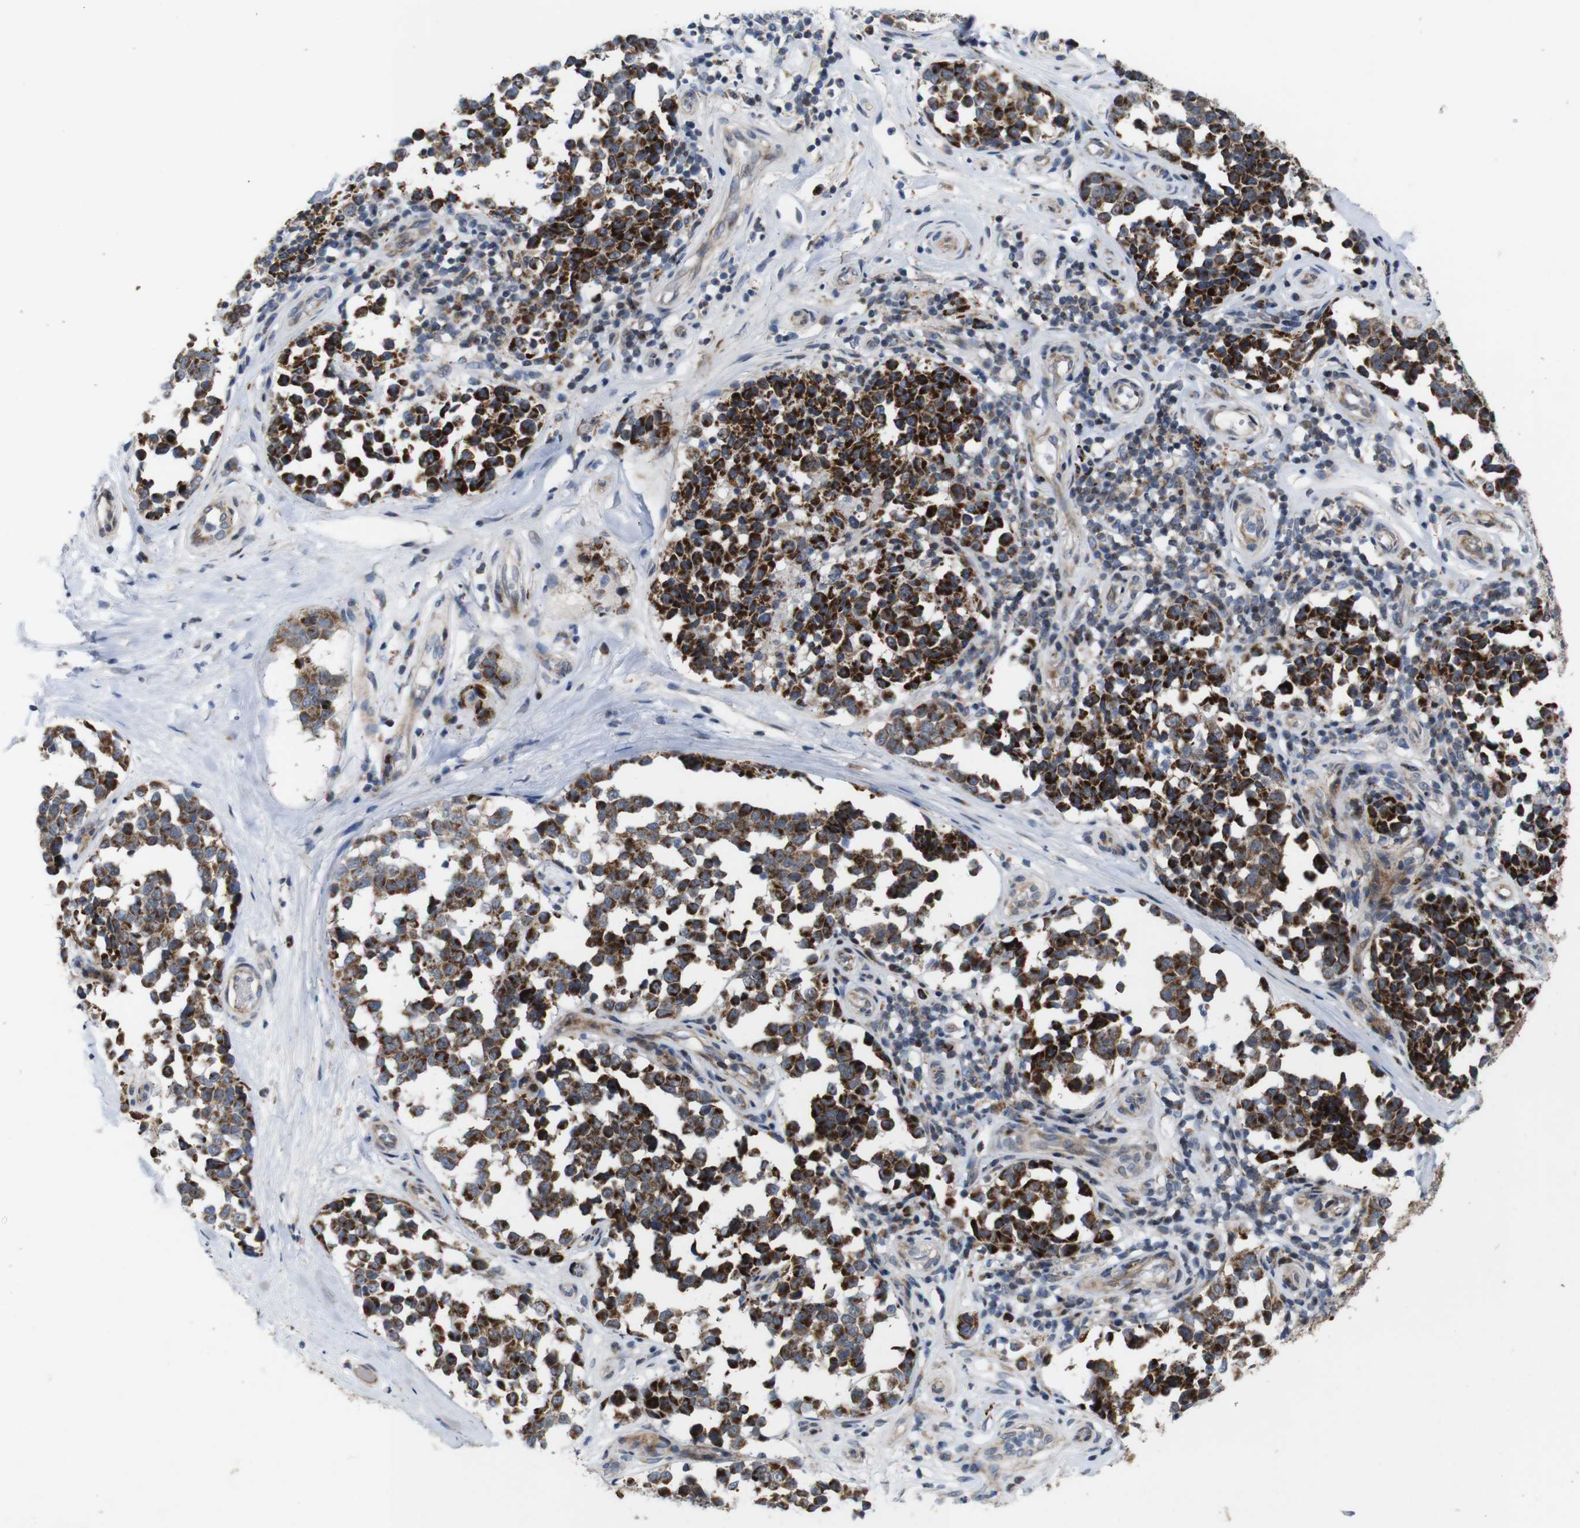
{"staining": {"intensity": "strong", "quantity": ">75%", "location": "cytoplasmic/membranous"}, "tissue": "melanoma", "cell_type": "Tumor cells", "image_type": "cancer", "snomed": [{"axis": "morphology", "description": "Malignant melanoma, NOS"}, {"axis": "topography", "description": "Skin"}], "caption": "An immunohistochemistry (IHC) photomicrograph of neoplastic tissue is shown. Protein staining in brown shows strong cytoplasmic/membranous positivity in malignant melanoma within tumor cells.", "gene": "ATP7B", "patient": {"sex": "female", "age": 64}}